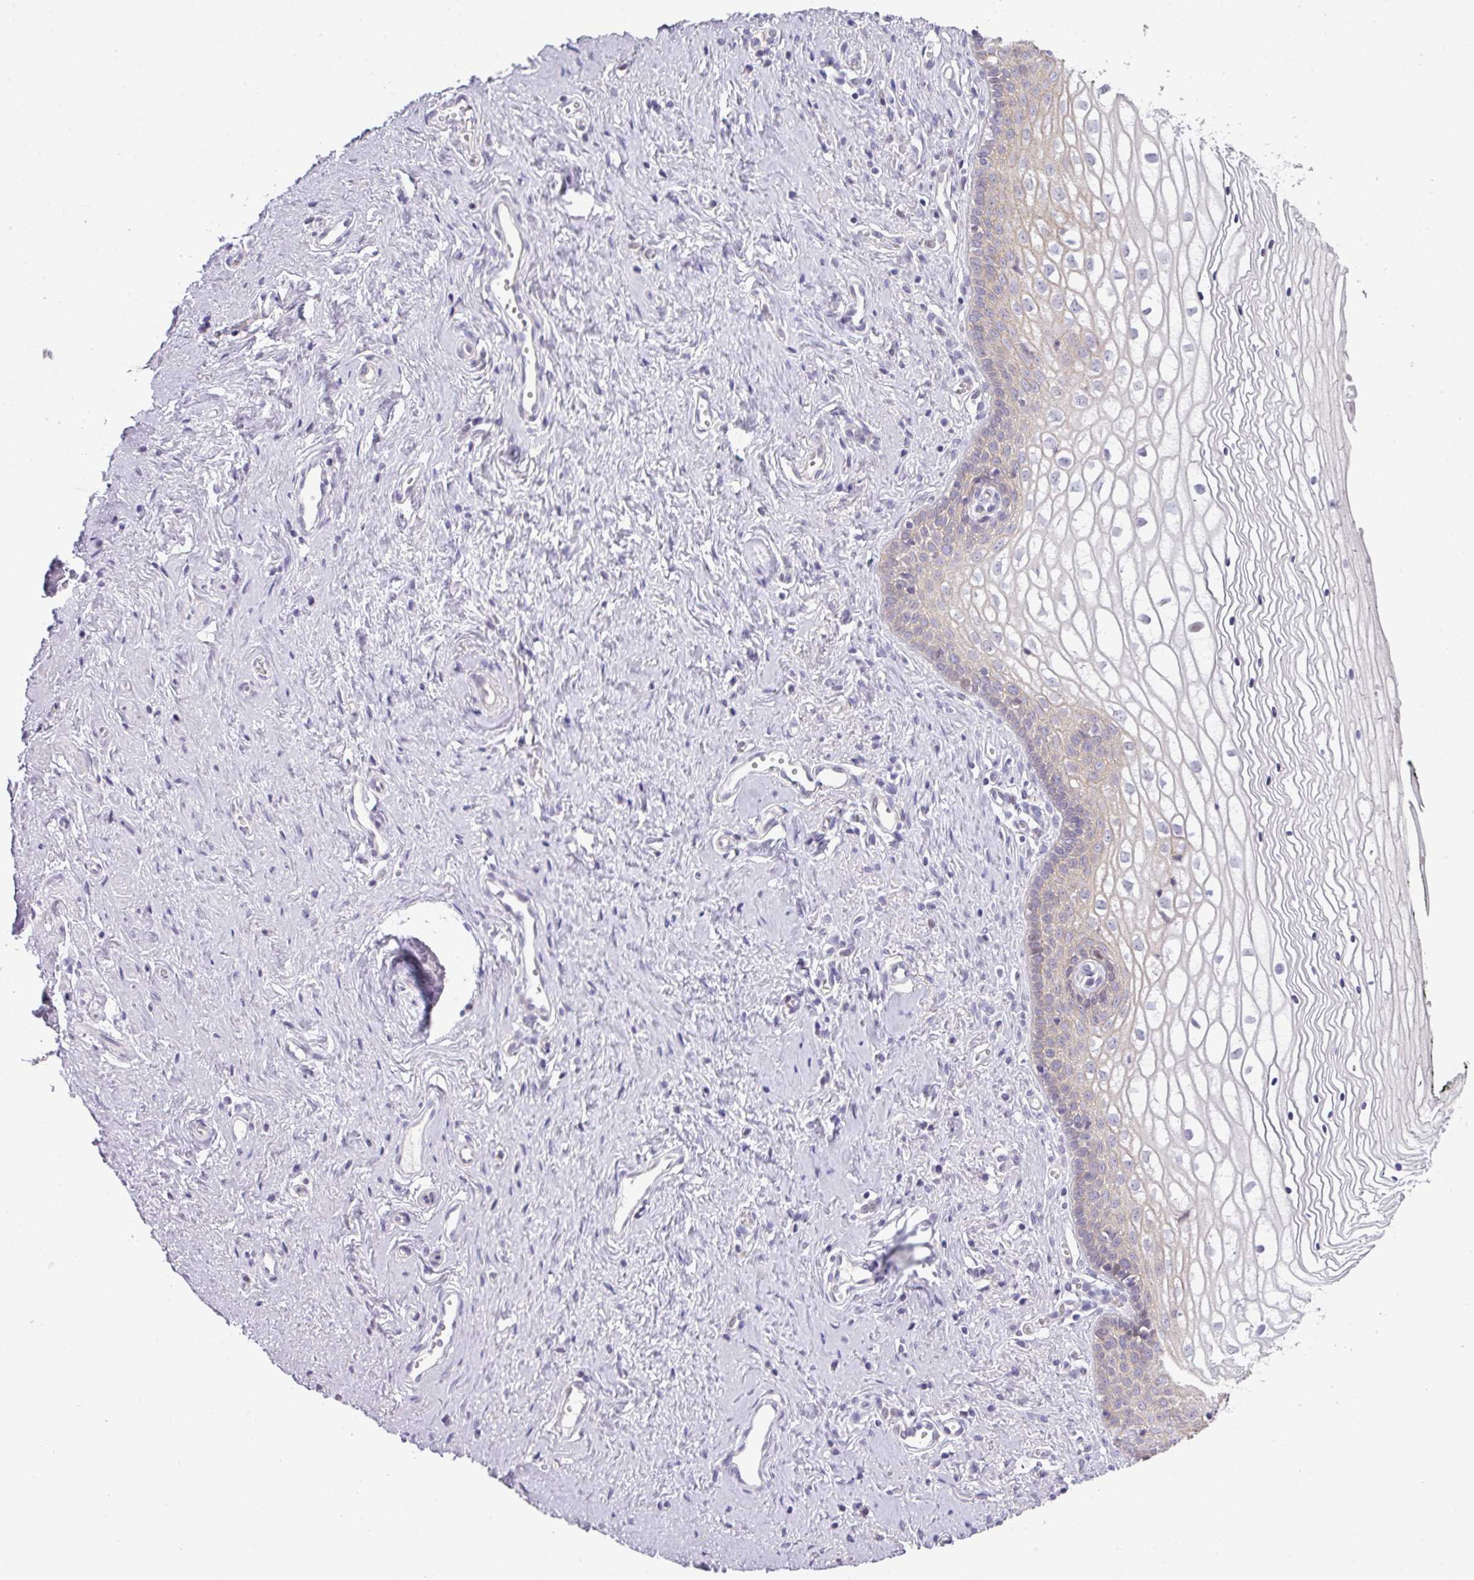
{"staining": {"intensity": "weak", "quantity": "<25%", "location": "cytoplasmic/membranous"}, "tissue": "vagina", "cell_type": "Squamous epithelial cells", "image_type": "normal", "snomed": [{"axis": "morphology", "description": "Normal tissue, NOS"}, {"axis": "topography", "description": "Vagina"}], "caption": "Immunohistochemistry image of normal vagina: human vagina stained with DAB shows no significant protein positivity in squamous epithelial cells. Nuclei are stained in blue.", "gene": "ANKRD13B", "patient": {"sex": "female", "age": 59}}